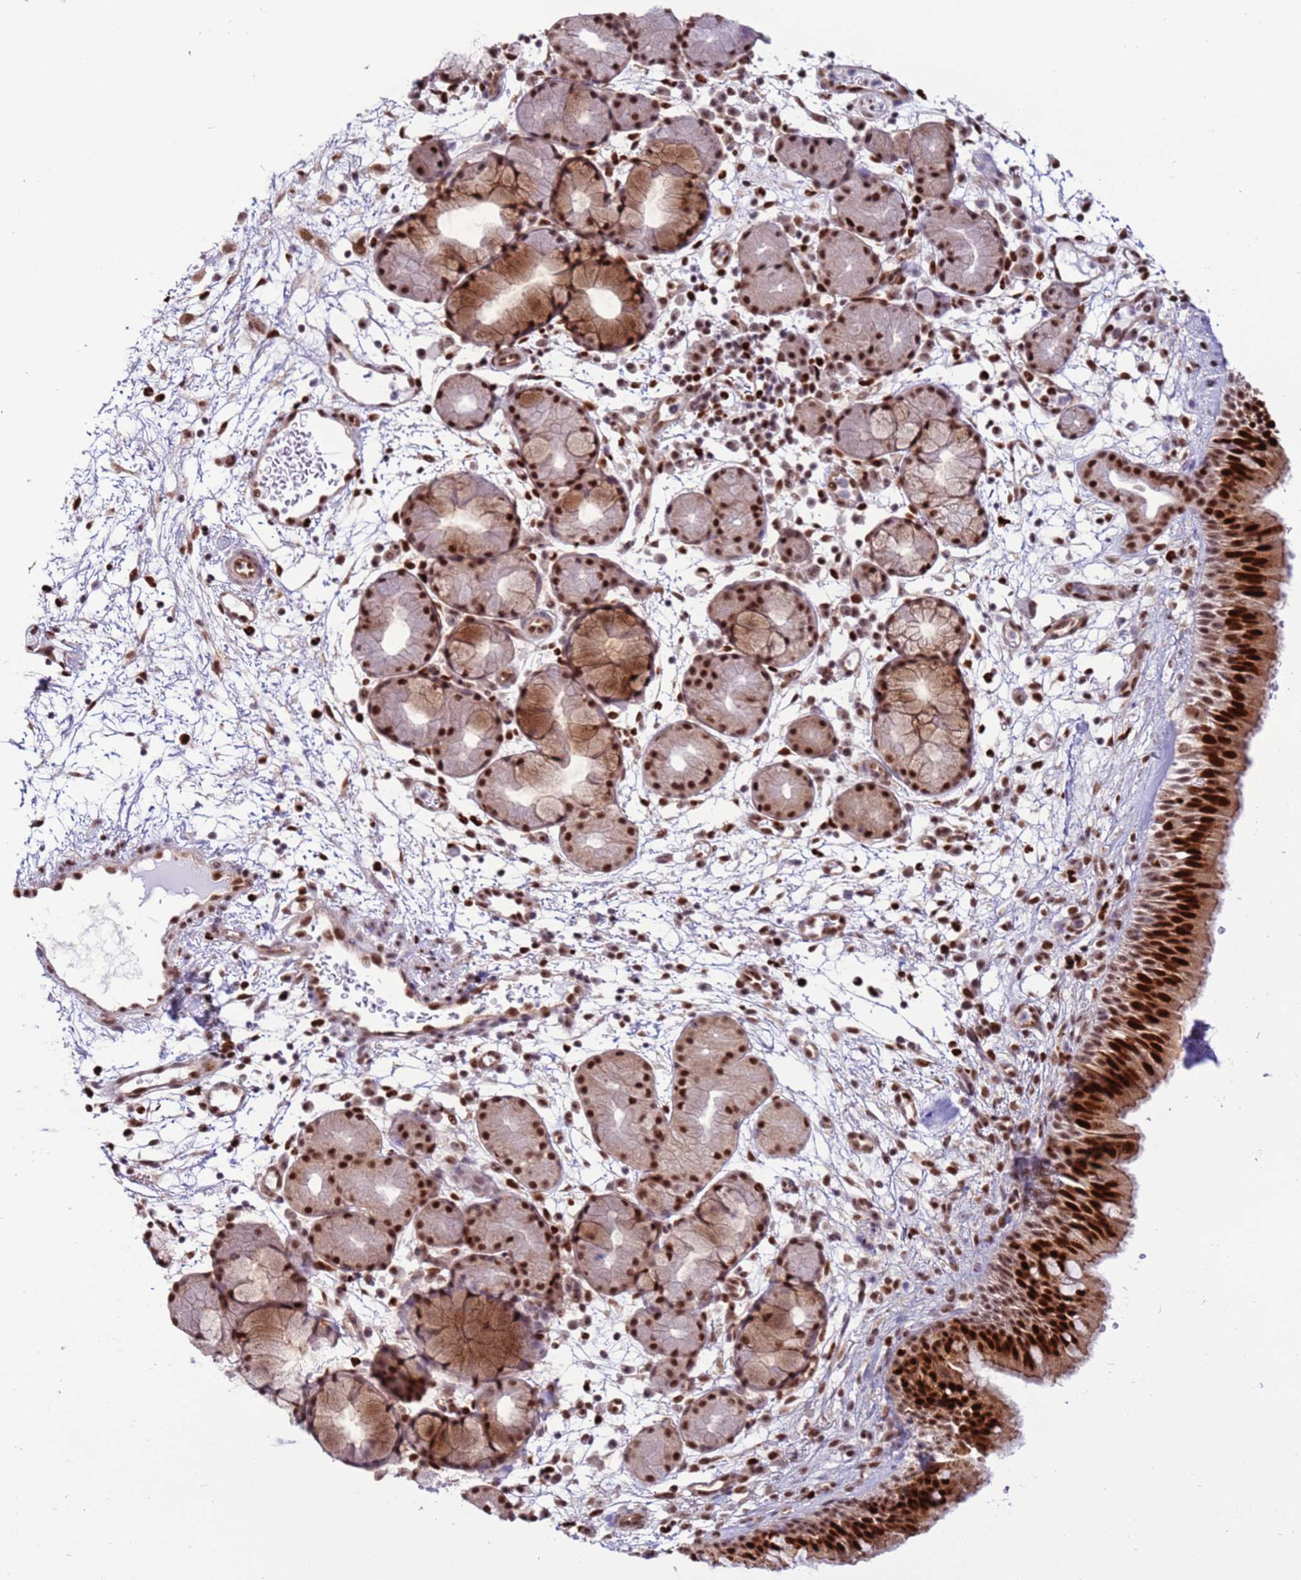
{"staining": {"intensity": "strong", "quantity": ">75%", "location": "nuclear"}, "tissue": "nasopharynx", "cell_type": "Respiratory epithelial cells", "image_type": "normal", "snomed": [{"axis": "morphology", "description": "Normal tissue, NOS"}, {"axis": "topography", "description": "Nasopharynx"}], "caption": "Strong nuclear protein positivity is identified in about >75% of respiratory epithelial cells in nasopharynx.", "gene": "PRPF6", "patient": {"sex": "female", "age": 81}}